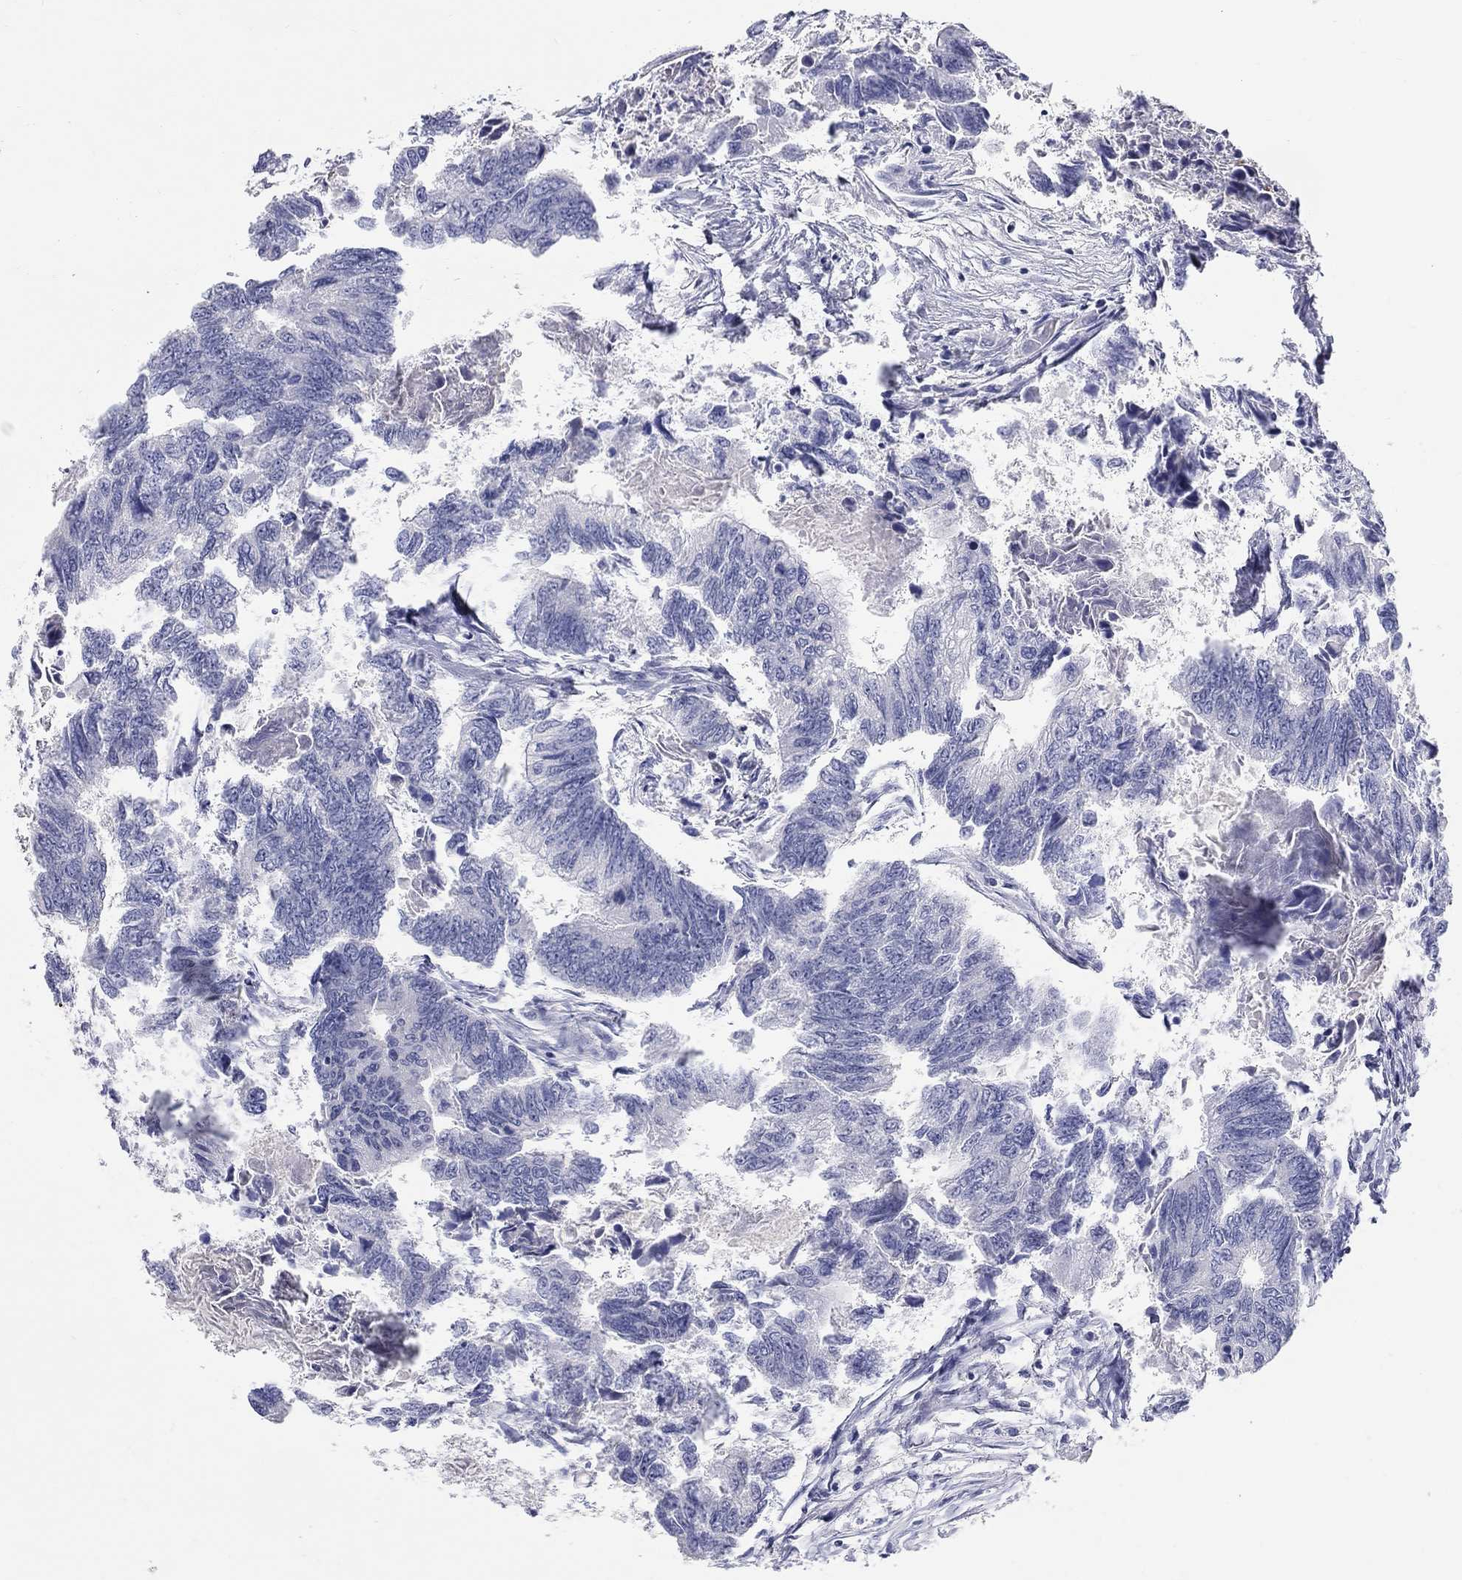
{"staining": {"intensity": "negative", "quantity": "none", "location": "none"}, "tissue": "colorectal cancer", "cell_type": "Tumor cells", "image_type": "cancer", "snomed": [{"axis": "morphology", "description": "Adenocarcinoma, NOS"}, {"axis": "topography", "description": "Colon"}], "caption": "Immunohistochemistry (IHC) image of neoplastic tissue: human colorectal adenocarcinoma stained with DAB (3,3'-diaminobenzidine) displays no significant protein positivity in tumor cells.", "gene": "HMX2", "patient": {"sex": "female", "age": 65}}